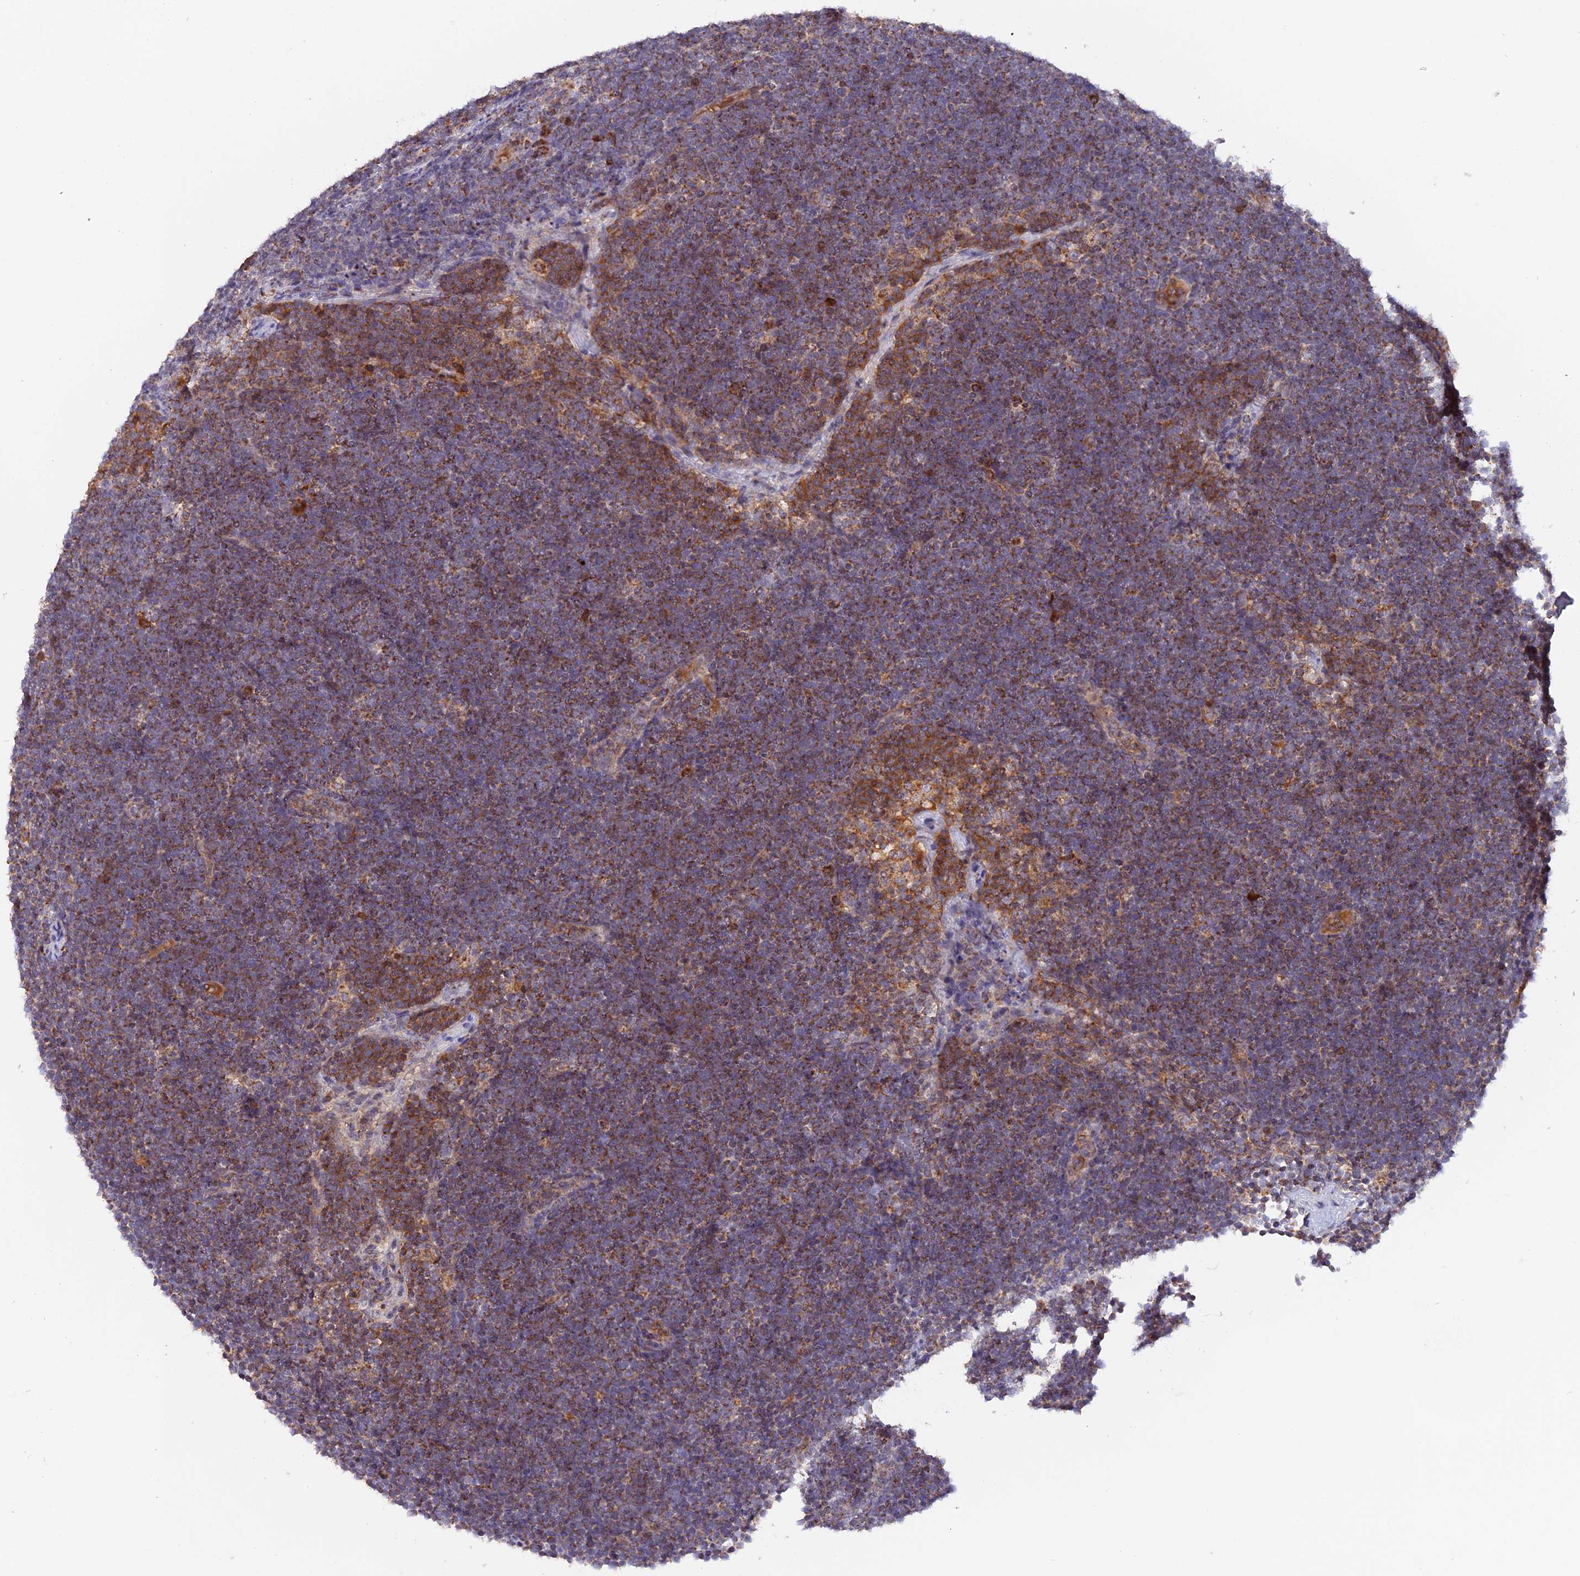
{"staining": {"intensity": "weak", "quantity": "25%-75%", "location": "cytoplasmic/membranous"}, "tissue": "lymphoma", "cell_type": "Tumor cells", "image_type": "cancer", "snomed": [{"axis": "morphology", "description": "Malignant lymphoma, non-Hodgkin's type, High grade"}, {"axis": "topography", "description": "Lymph node"}], "caption": "Brown immunohistochemical staining in human lymphoma demonstrates weak cytoplasmic/membranous staining in about 25%-75% of tumor cells. The protein is stained brown, and the nuclei are stained in blue (DAB (3,3'-diaminobenzidine) IHC with brightfield microscopy, high magnification).", "gene": "MPV17L", "patient": {"sex": "male", "age": 13}}